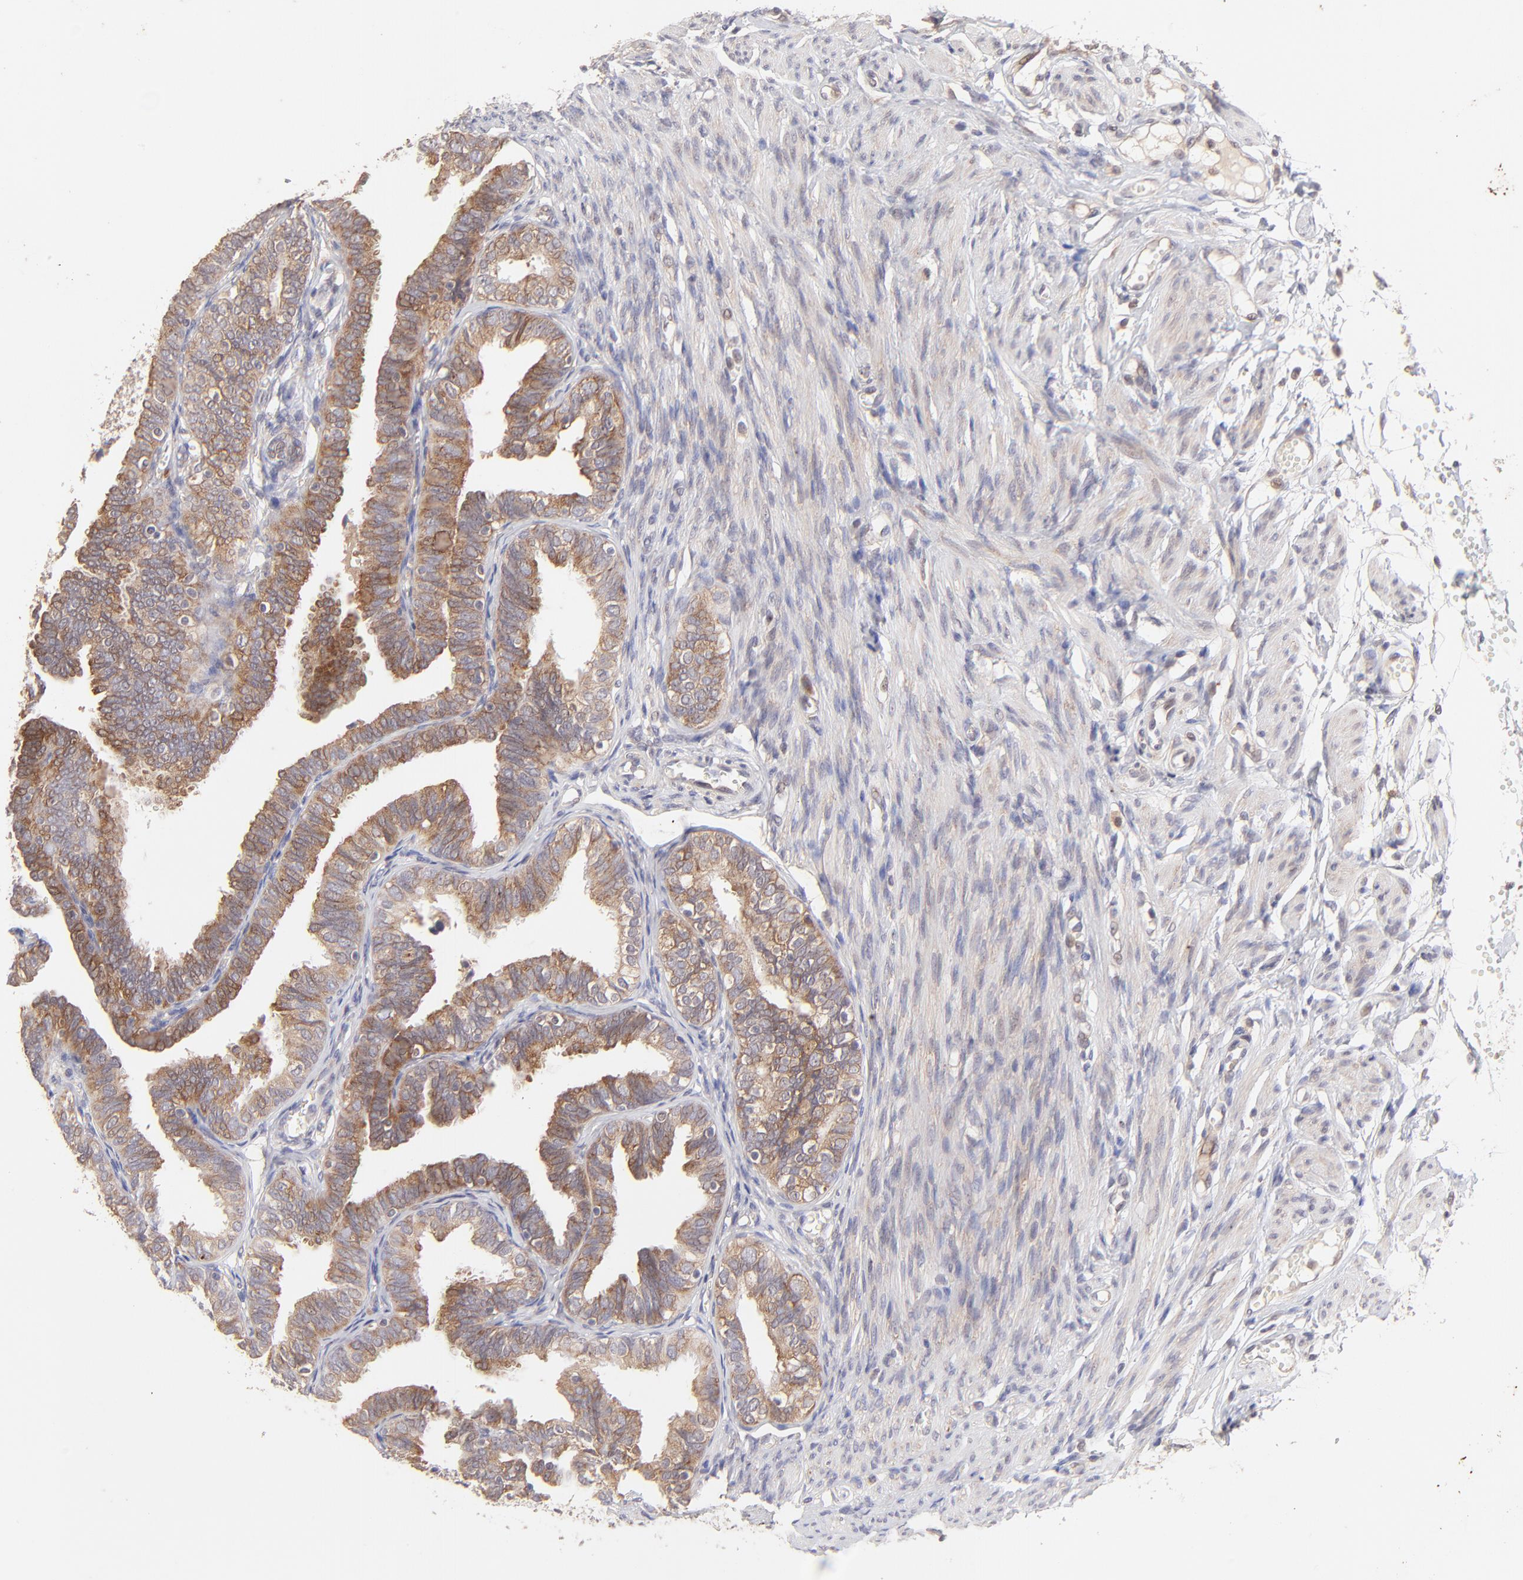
{"staining": {"intensity": "moderate", "quantity": ">75%", "location": "cytoplasmic/membranous"}, "tissue": "fallopian tube", "cell_type": "Glandular cells", "image_type": "normal", "snomed": [{"axis": "morphology", "description": "Normal tissue, NOS"}, {"axis": "topography", "description": "Fallopian tube"}], "caption": "A brown stain labels moderate cytoplasmic/membranous expression of a protein in glandular cells of normal human fallopian tube.", "gene": "TNRC6B", "patient": {"sex": "female", "age": 46}}